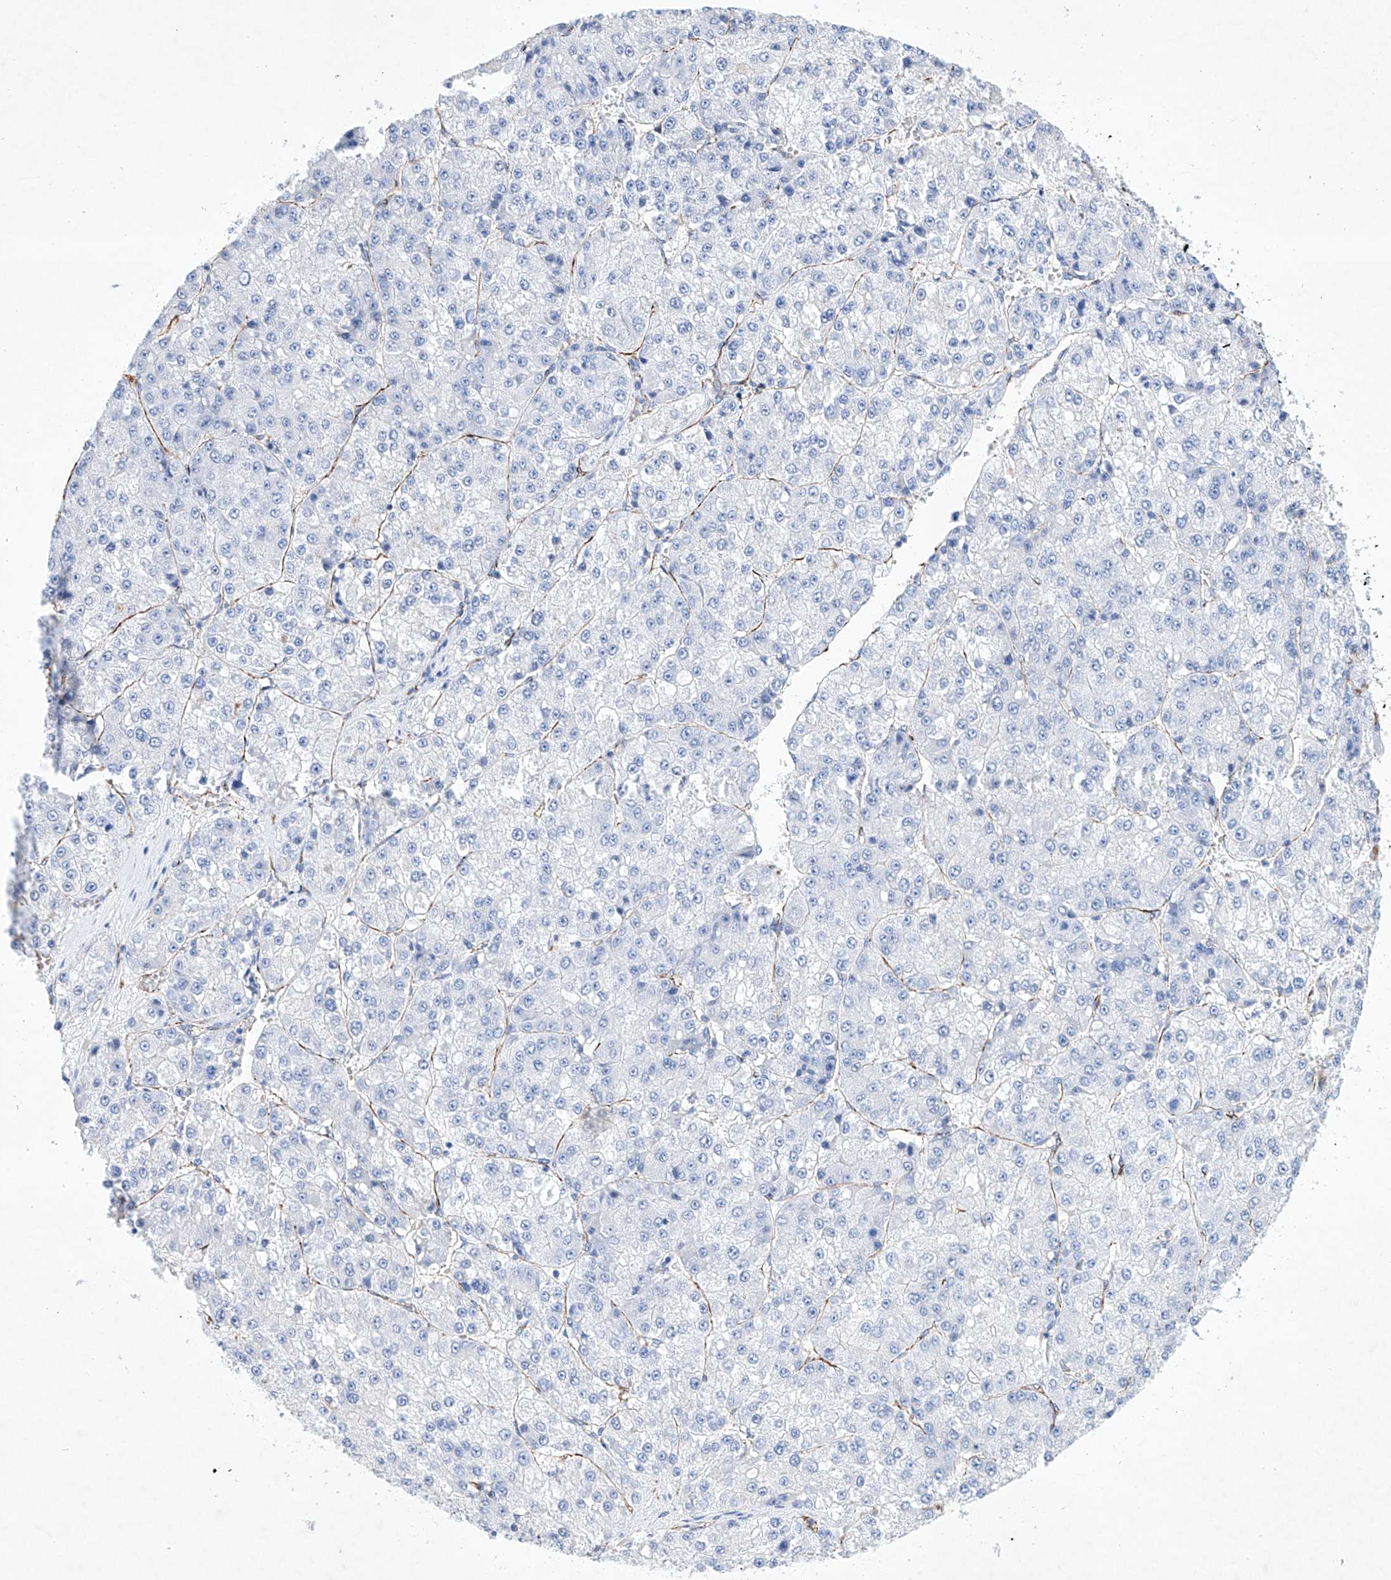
{"staining": {"intensity": "negative", "quantity": "none", "location": "none"}, "tissue": "liver cancer", "cell_type": "Tumor cells", "image_type": "cancer", "snomed": [{"axis": "morphology", "description": "Carcinoma, Hepatocellular, NOS"}, {"axis": "topography", "description": "Liver"}], "caption": "Immunohistochemical staining of human liver cancer (hepatocellular carcinoma) displays no significant staining in tumor cells.", "gene": "ETV7", "patient": {"sex": "female", "age": 73}}